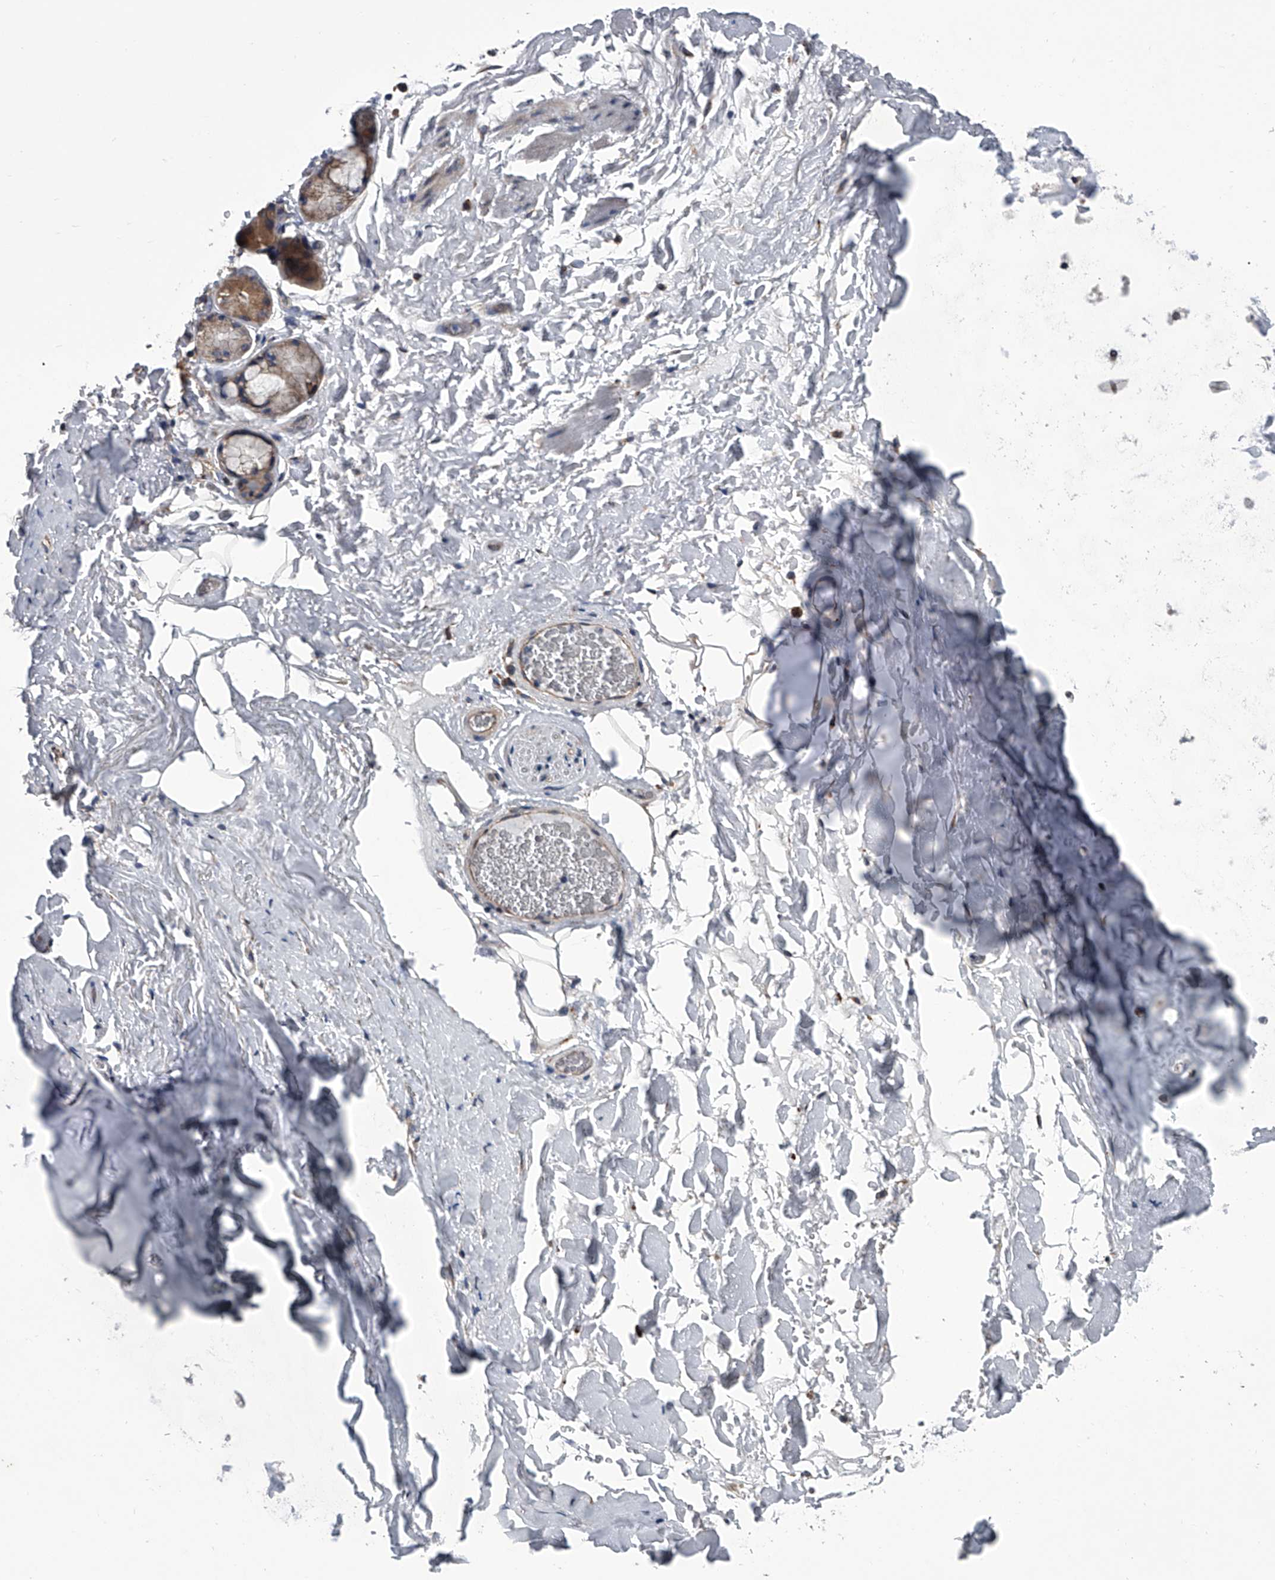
{"staining": {"intensity": "negative", "quantity": "none", "location": "none"}, "tissue": "adipose tissue", "cell_type": "Adipocytes", "image_type": "normal", "snomed": [{"axis": "morphology", "description": "Normal tissue, NOS"}, {"axis": "topography", "description": "Cartilage tissue"}], "caption": "DAB (3,3'-diaminobenzidine) immunohistochemical staining of normal human adipose tissue displays no significant staining in adipocytes. (DAB IHC visualized using brightfield microscopy, high magnification).", "gene": "ABCG1", "patient": {"sex": "female", "age": 63}}